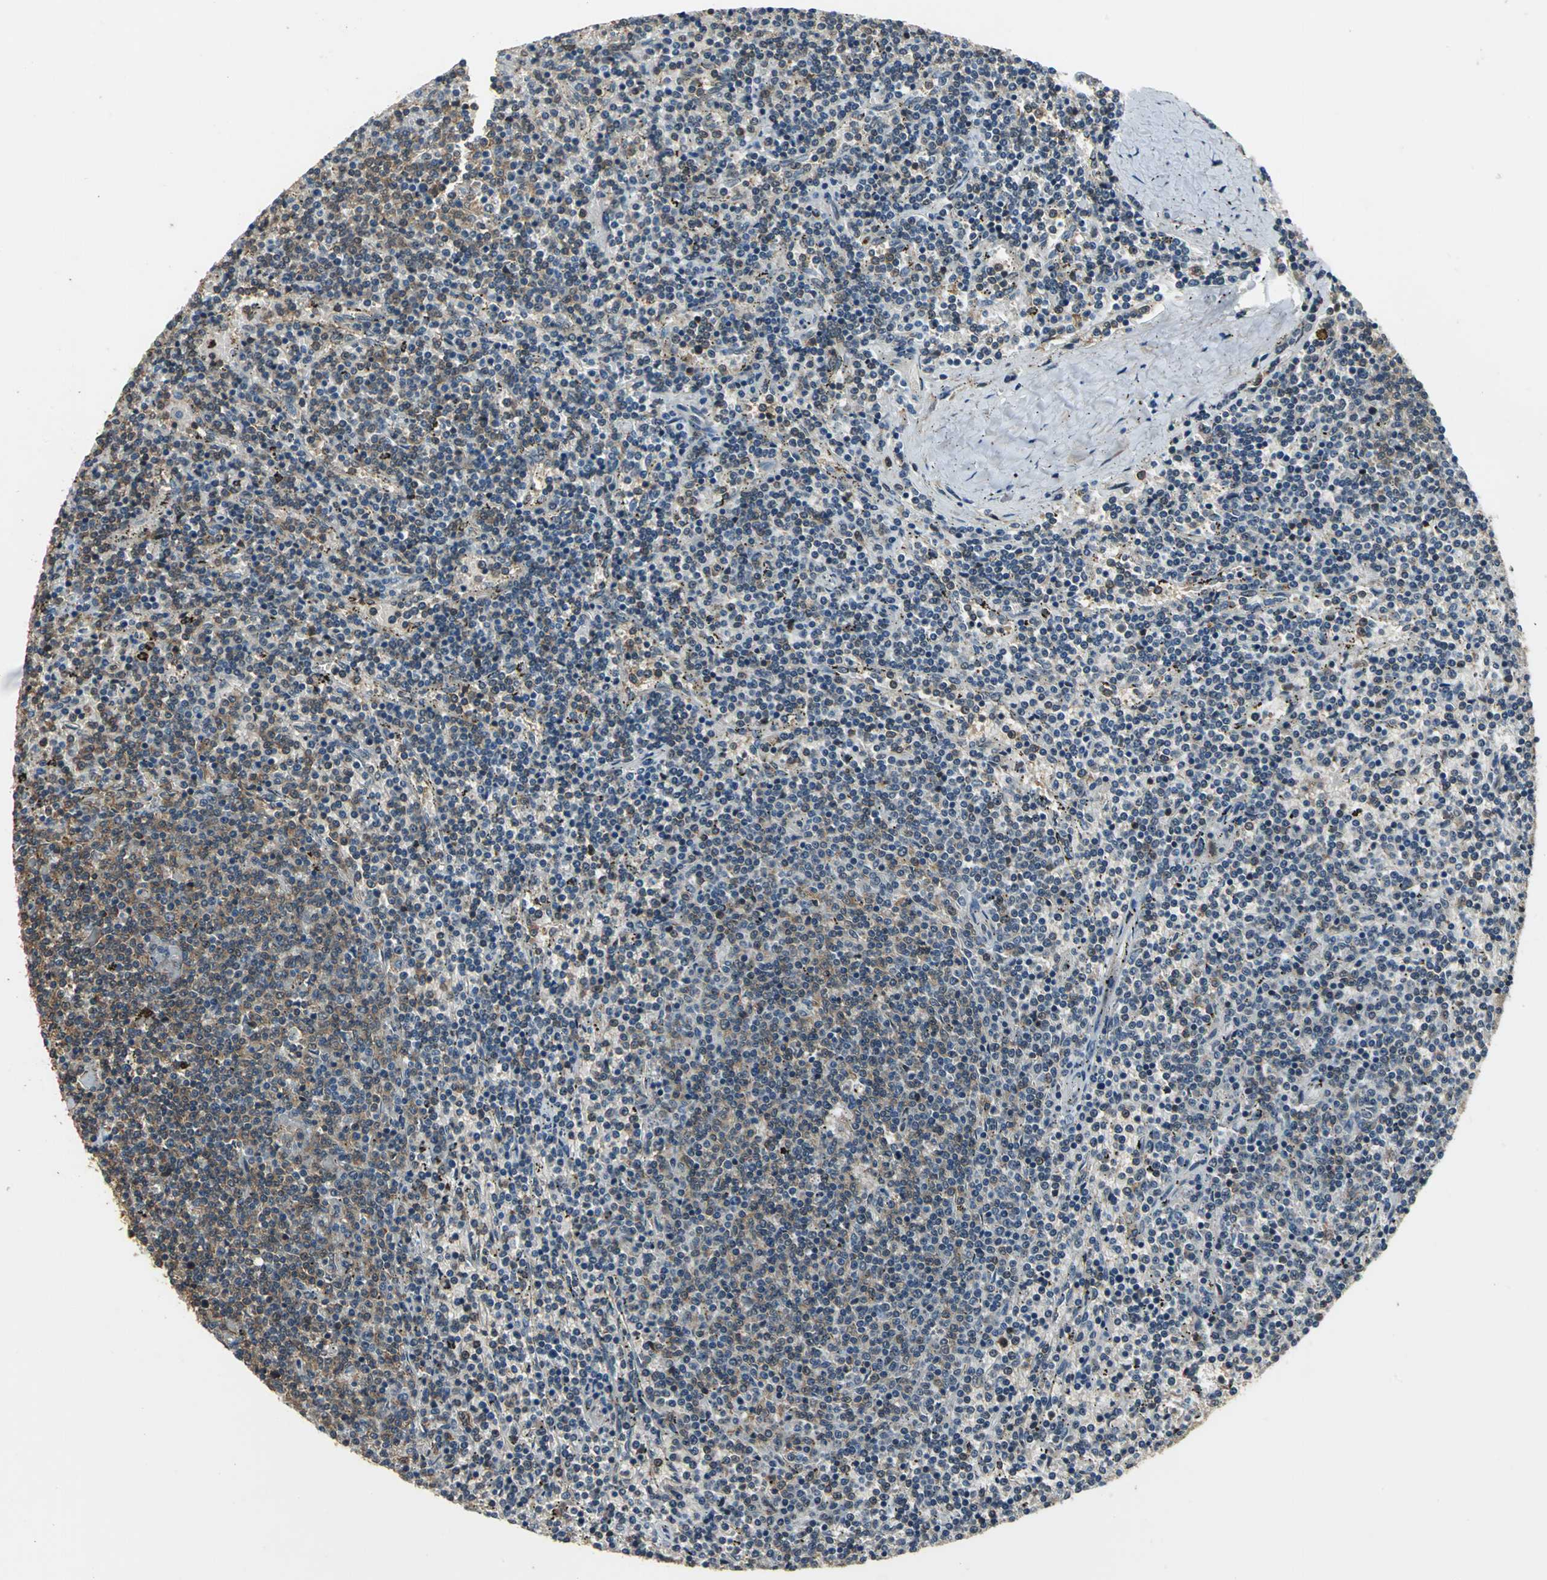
{"staining": {"intensity": "weak", "quantity": "25%-75%", "location": "cytoplasmic/membranous"}, "tissue": "lymphoma", "cell_type": "Tumor cells", "image_type": "cancer", "snomed": [{"axis": "morphology", "description": "Malignant lymphoma, non-Hodgkin's type, Low grade"}, {"axis": "topography", "description": "Spleen"}], "caption": "This is a micrograph of IHC staining of lymphoma, which shows weak expression in the cytoplasmic/membranous of tumor cells.", "gene": "EIF2B2", "patient": {"sex": "female", "age": 50}}